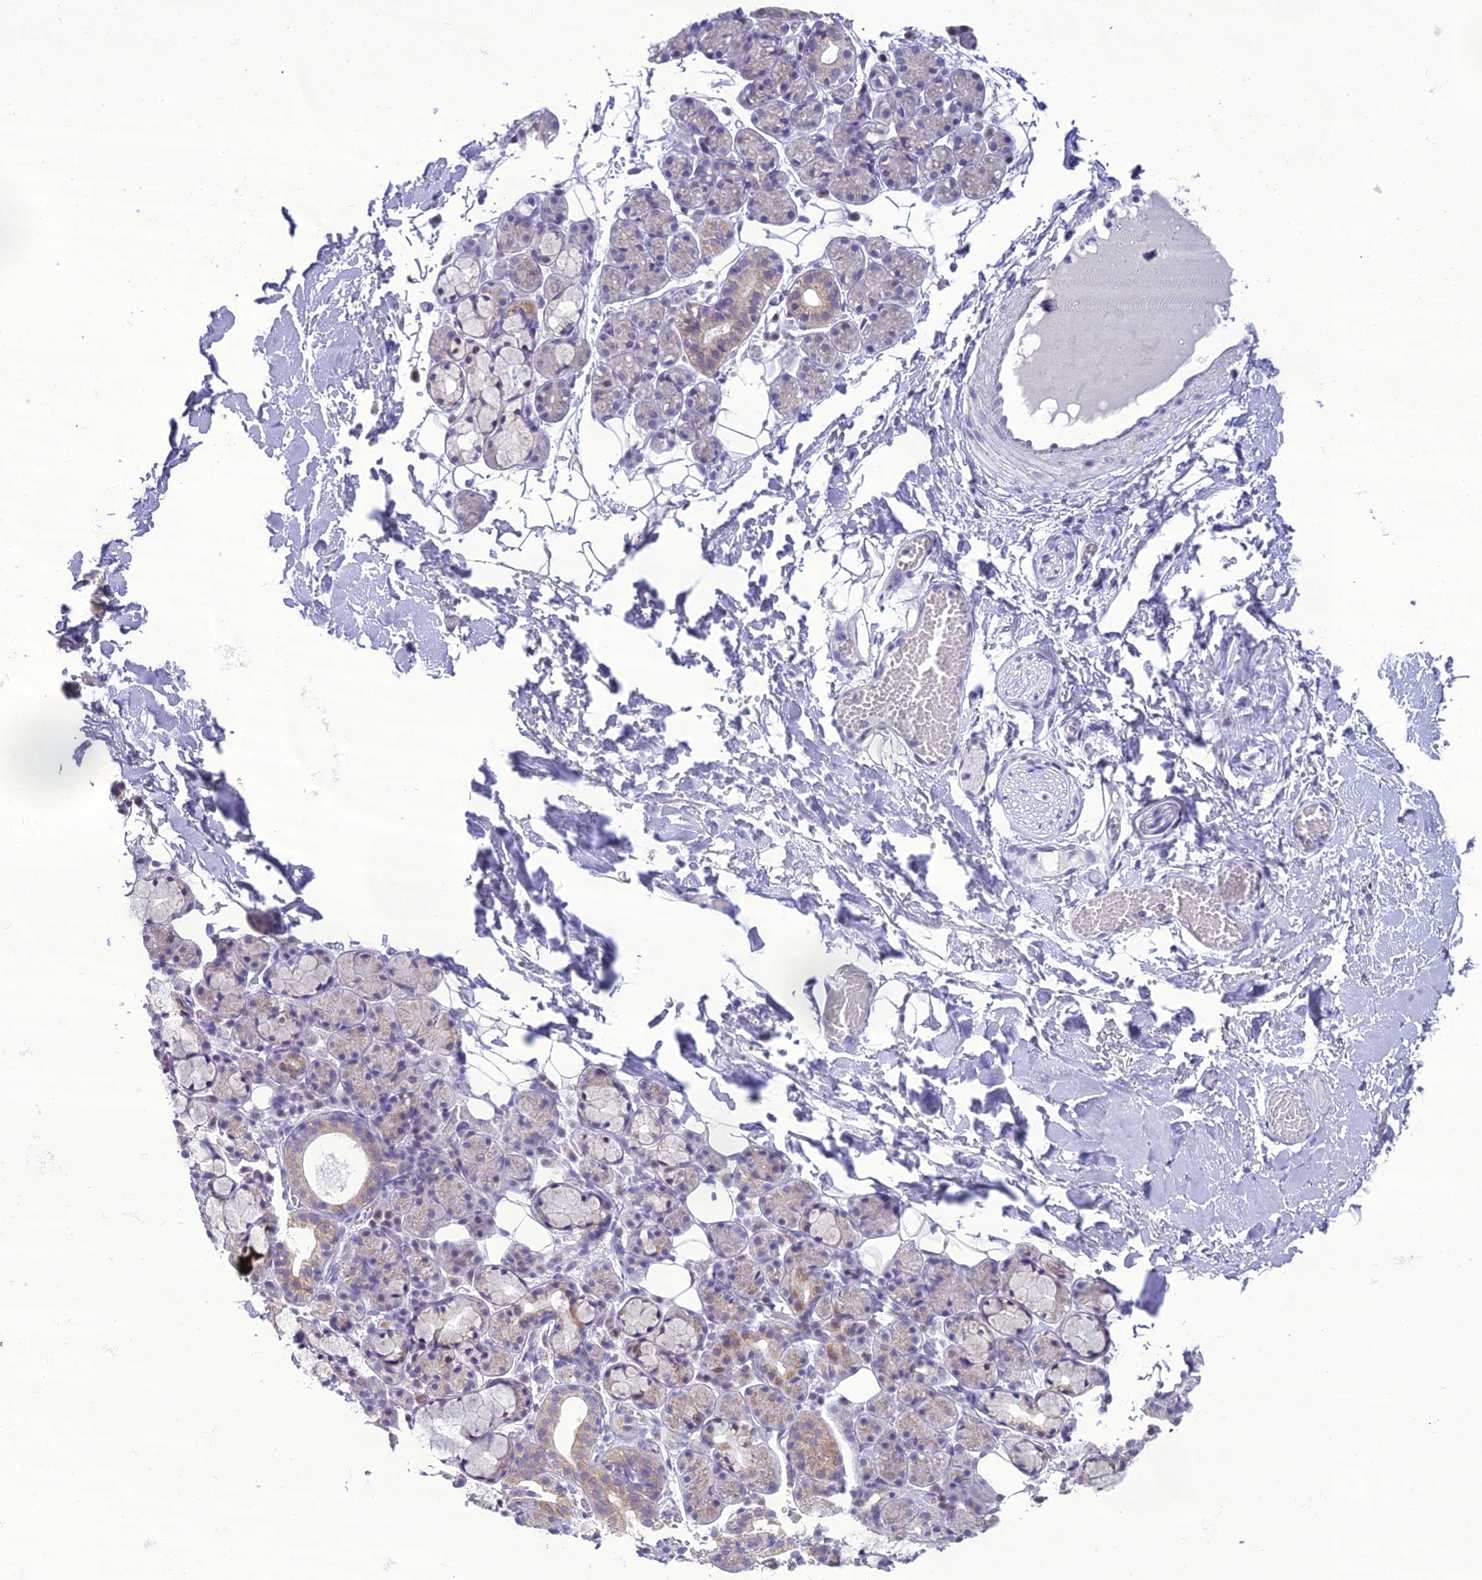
{"staining": {"intensity": "moderate", "quantity": "<25%", "location": "cytoplasmic/membranous"}, "tissue": "salivary gland", "cell_type": "Glandular cells", "image_type": "normal", "snomed": [{"axis": "morphology", "description": "Normal tissue, NOS"}, {"axis": "topography", "description": "Salivary gland"}], "caption": "This micrograph demonstrates unremarkable salivary gland stained with IHC to label a protein in brown. The cytoplasmic/membranous of glandular cells show moderate positivity for the protein. Nuclei are counter-stained blue.", "gene": "B9D2", "patient": {"sex": "male", "age": 63}}